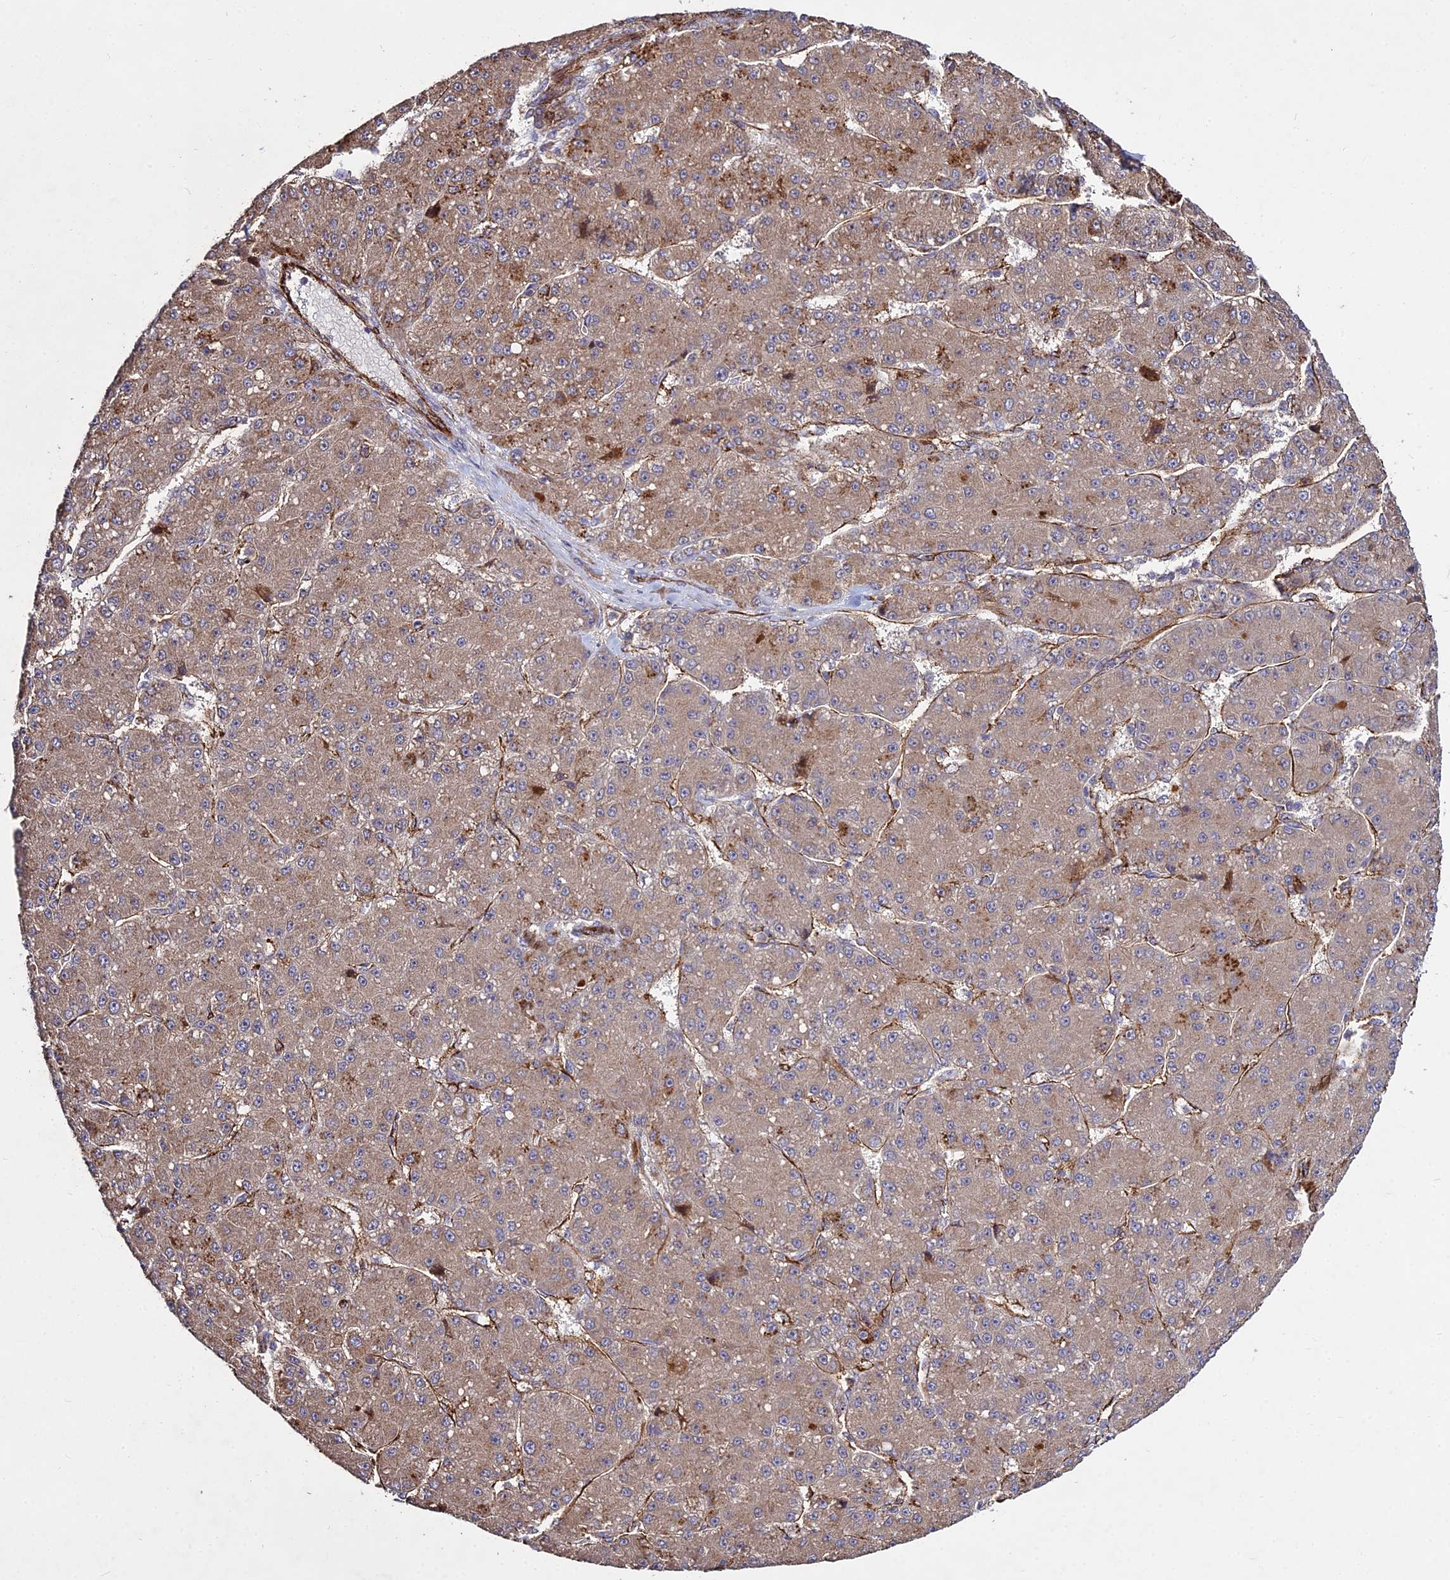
{"staining": {"intensity": "moderate", "quantity": "25%-75%", "location": "cytoplasmic/membranous"}, "tissue": "liver cancer", "cell_type": "Tumor cells", "image_type": "cancer", "snomed": [{"axis": "morphology", "description": "Carcinoma, Hepatocellular, NOS"}, {"axis": "topography", "description": "Liver"}], "caption": "Liver hepatocellular carcinoma stained with DAB immunohistochemistry (IHC) shows medium levels of moderate cytoplasmic/membranous expression in approximately 25%-75% of tumor cells.", "gene": "GRTP1", "patient": {"sex": "male", "age": 67}}